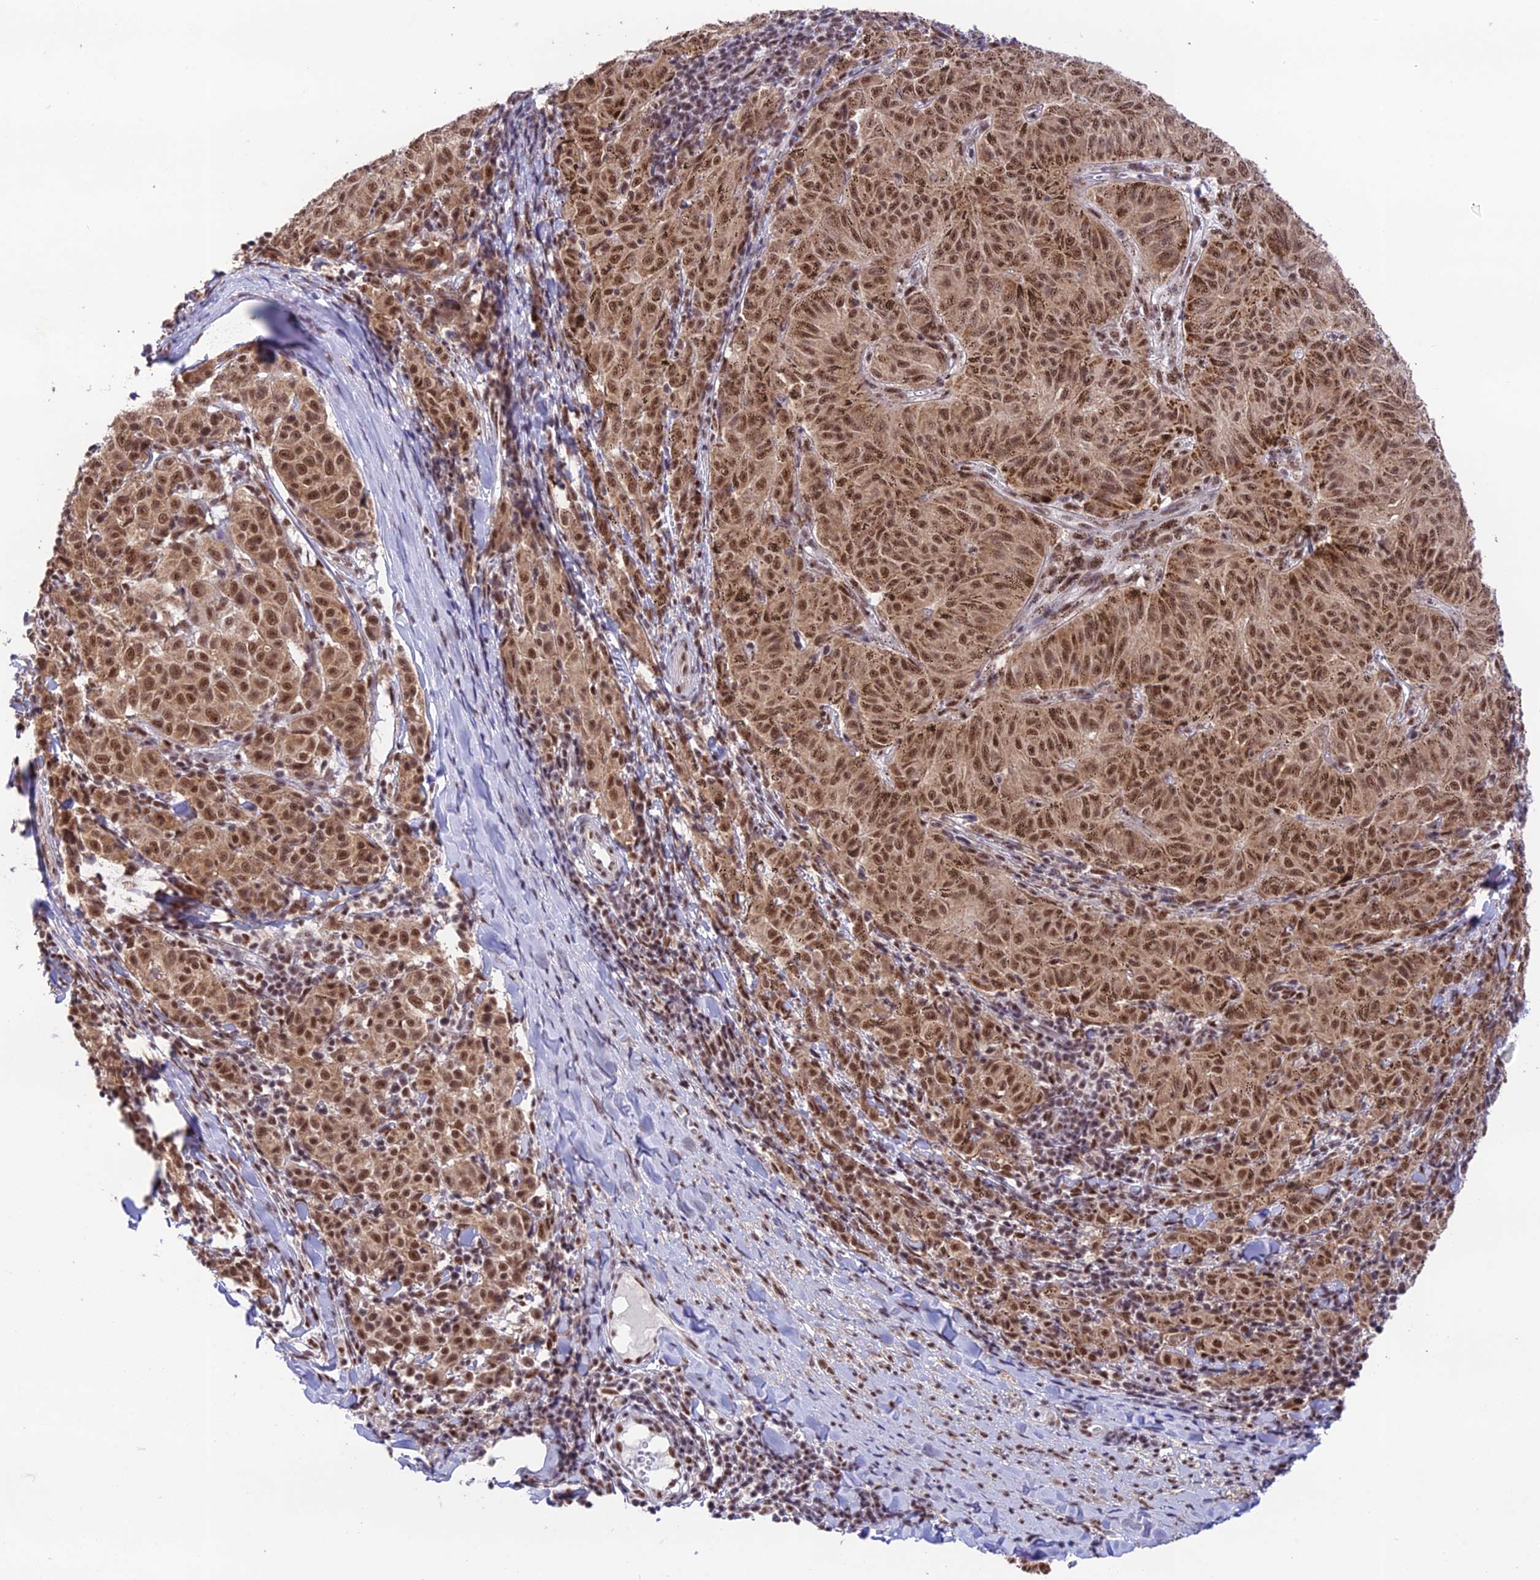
{"staining": {"intensity": "moderate", "quantity": ">75%", "location": "cytoplasmic/membranous,nuclear"}, "tissue": "melanoma", "cell_type": "Tumor cells", "image_type": "cancer", "snomed": [{"axis": "morphology", "description": "Malignant melanoma, NOS"}, {"axis": "topography", "description": "Skin"}], "caption": "Immunohistochemical staining of malignant melanoma displays medium levels of moderate cytoplasmic/membranous and nuclear expression in about >75% of tumor cells.", "gene": "THOC7", "patient": {"sex": "female", "age": 72}}